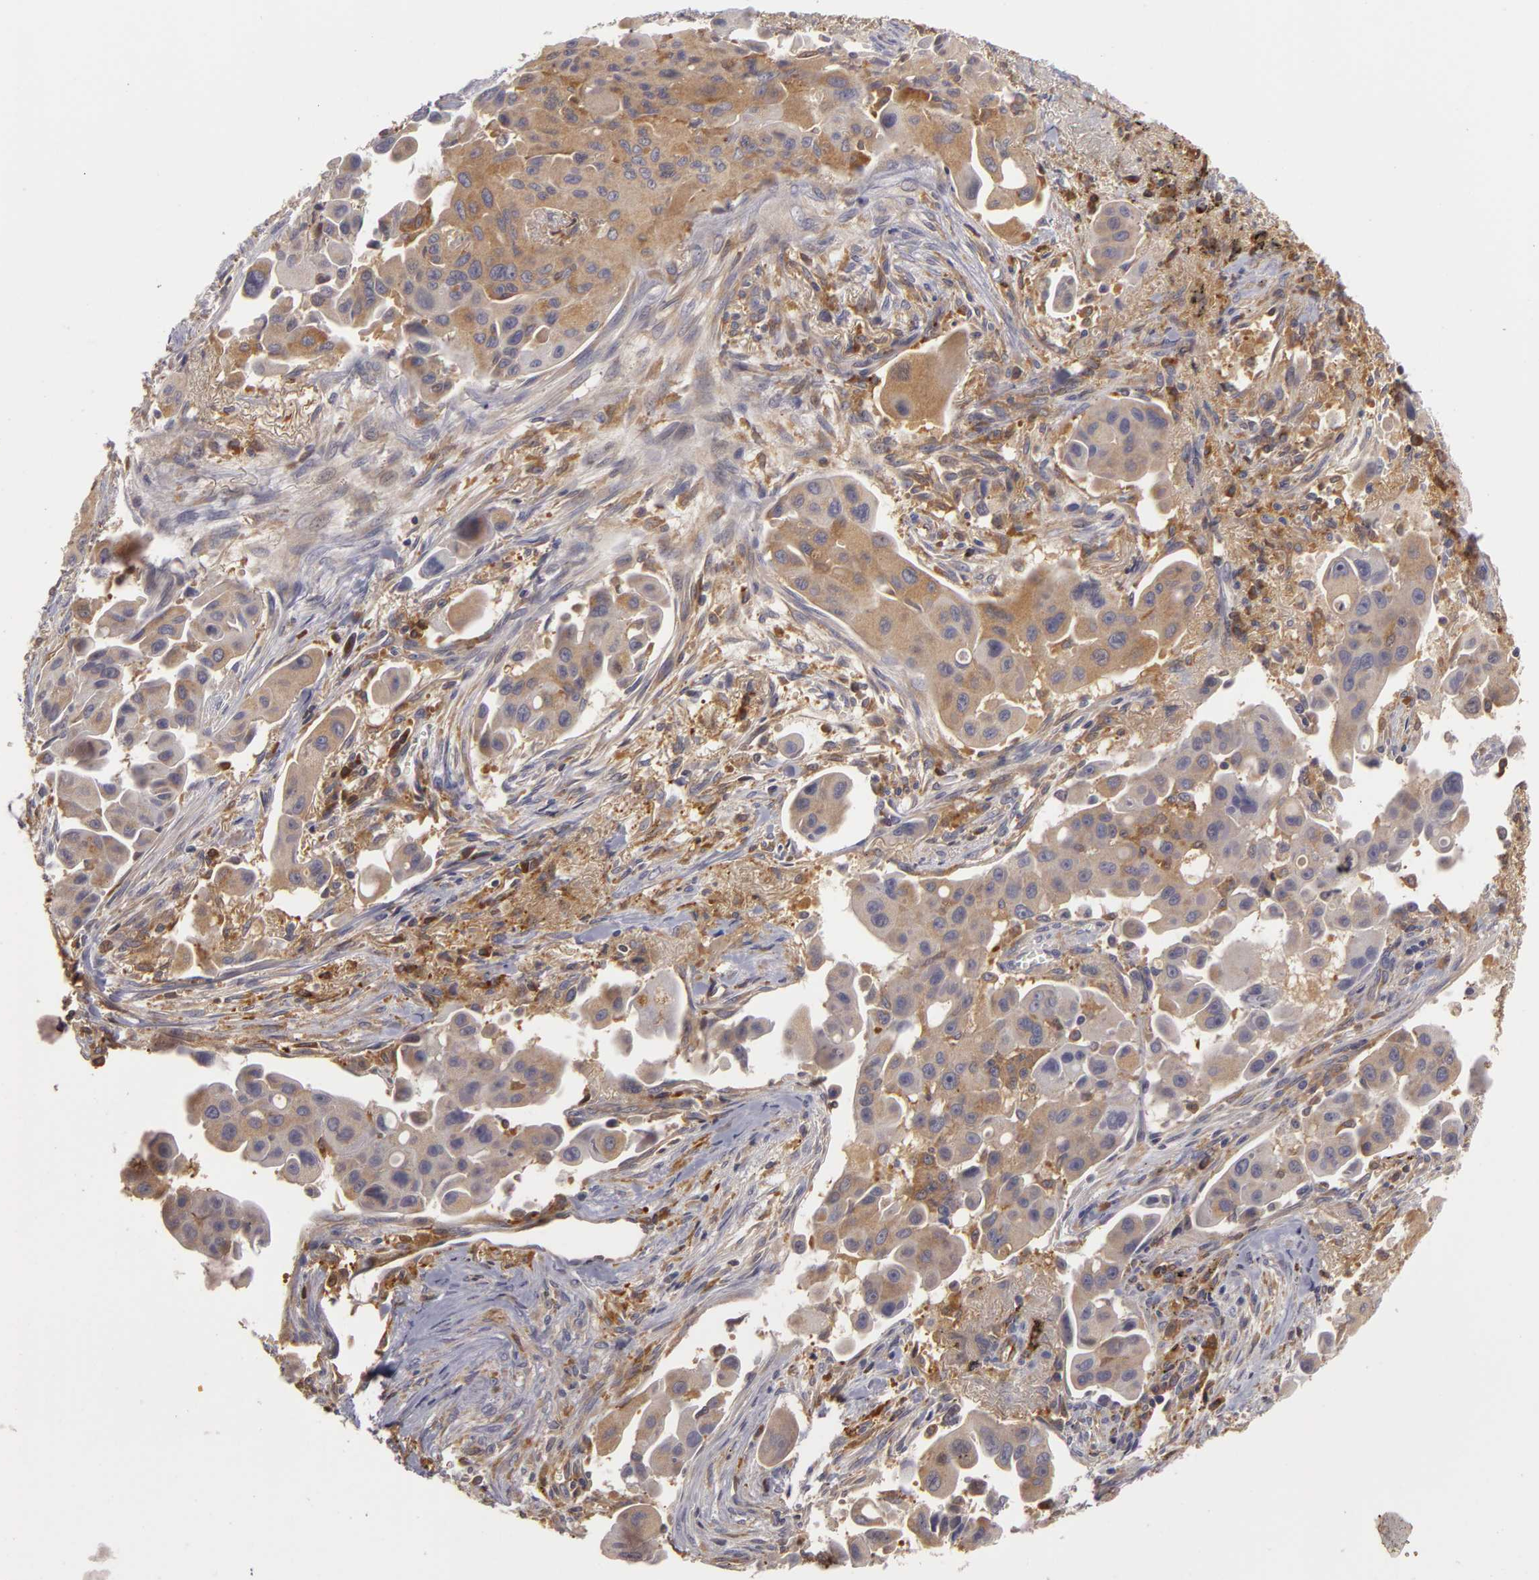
{"staining": {"intensity": "weak", "quantity": "25%-75%", "location": "cytoplasmic/membranous"}, "tissue": "lung cancer", "cell_type": "Tumor cells", "image_type": "cancer", "snomed": [{"axis": "morphology", "description": "Adenocarcinoma, NOS"}, {"axis": "topography", "description": "Lung"}], "caption": "A brown stain highlights weak cytoplasmic/membranous expression of a protein in human lung cancer (adenocarcinoma) tumor cells. Using DAB (brown) and hematoxylin (blue) stains, captured at high magnification using brightfield microscopy.", "gene": "ZNF229", "patient": {"sex": "male", "age": 68}}